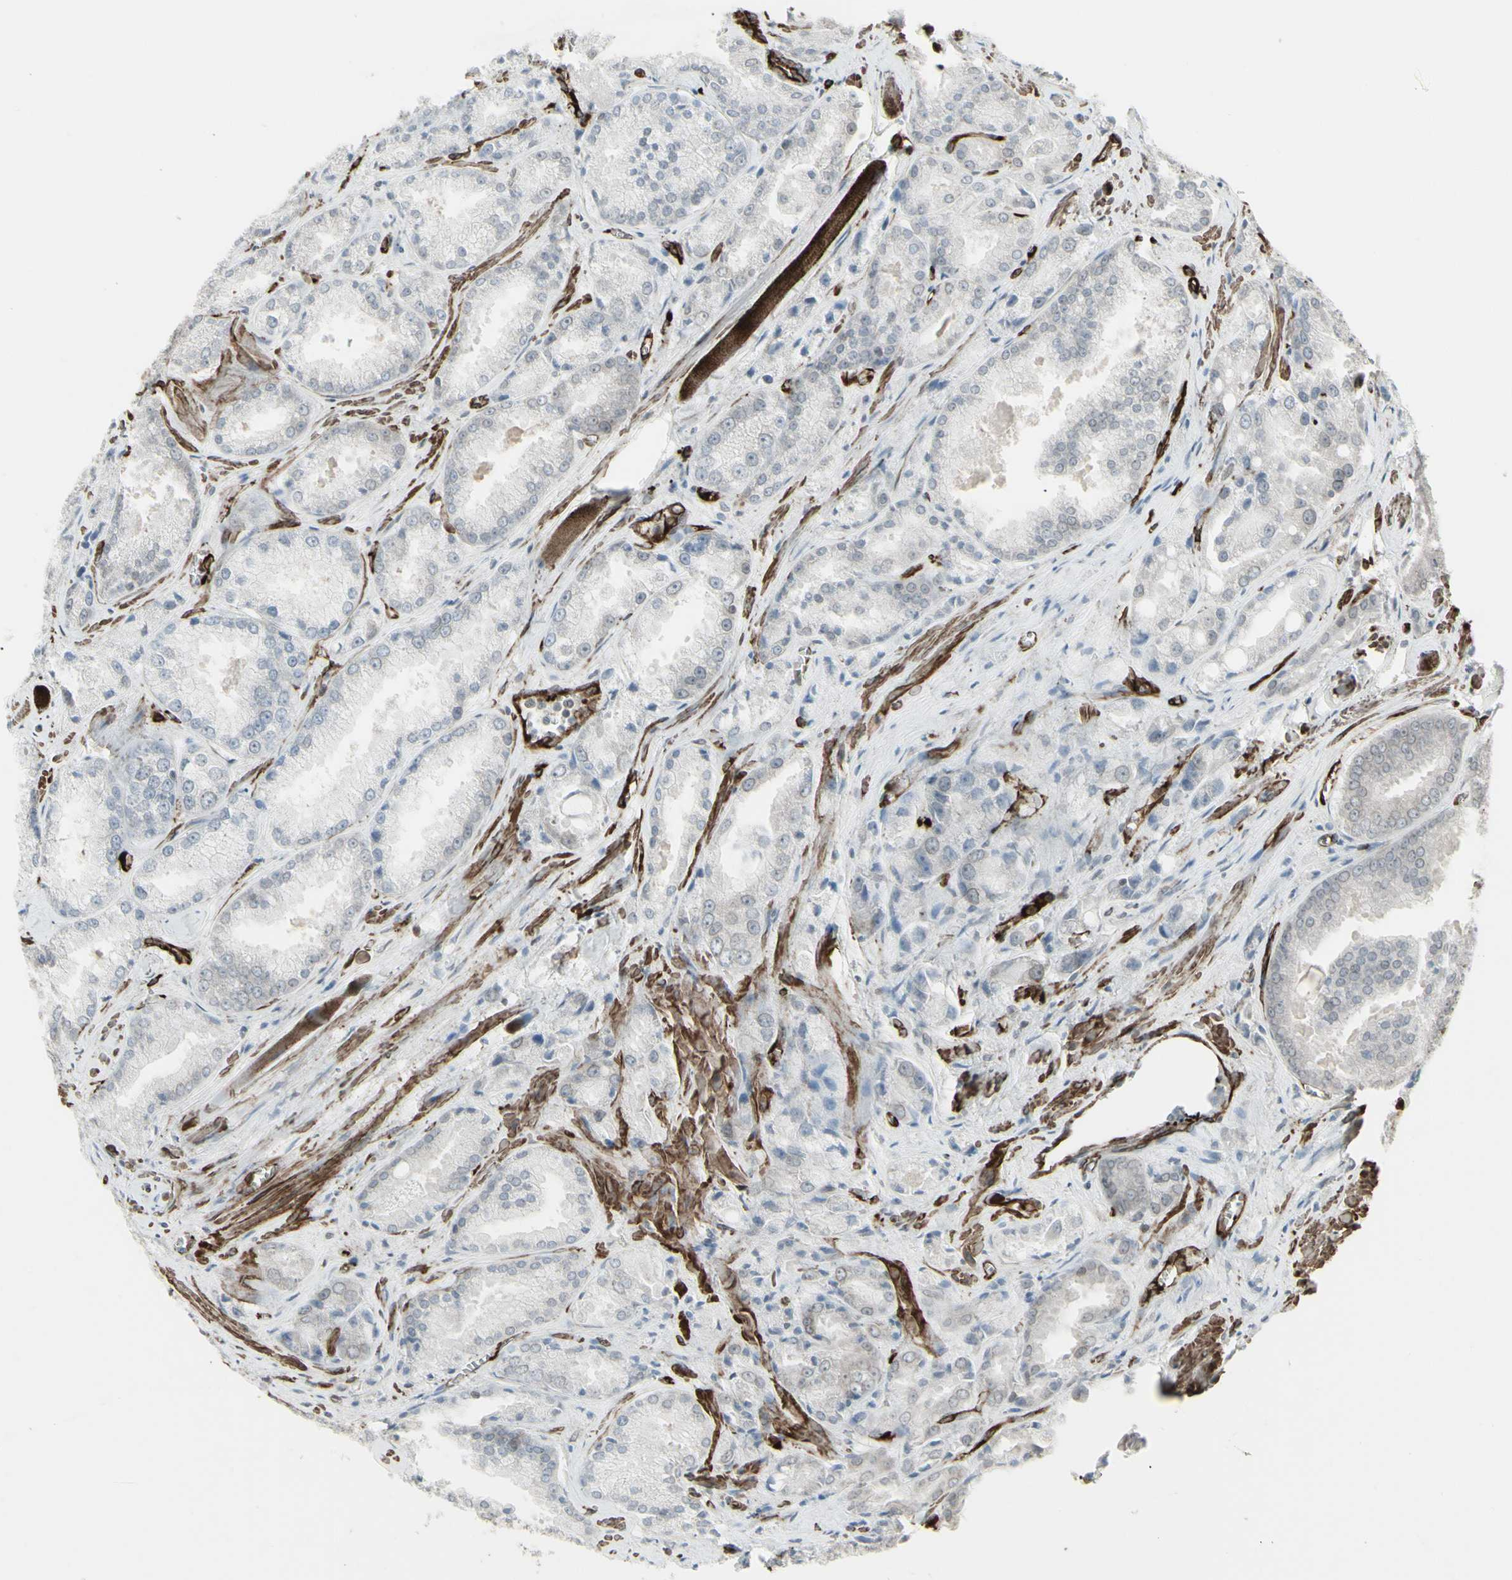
{"staining": {"intensity": "negative", "quantity": "none", "location": "none"}, "tissue": "prostate cancer", "cell_type": "Tumor cells", "image_type": "cancer", "snomed": [{"axis": "morphology", "description": "Adenocarcinoma, Low grade"}, {"axis": "topography", "description": "Prostate"}], "caption": "Immunohistochemistry micrograph of neoplastic tissue: prostate cancer (low-grade adenocarcinoma) stained with DAB shows no significant protein staining in tumor cells.", "gene": "DTX3L", "patient": {"sex": "male", "age": 64}}